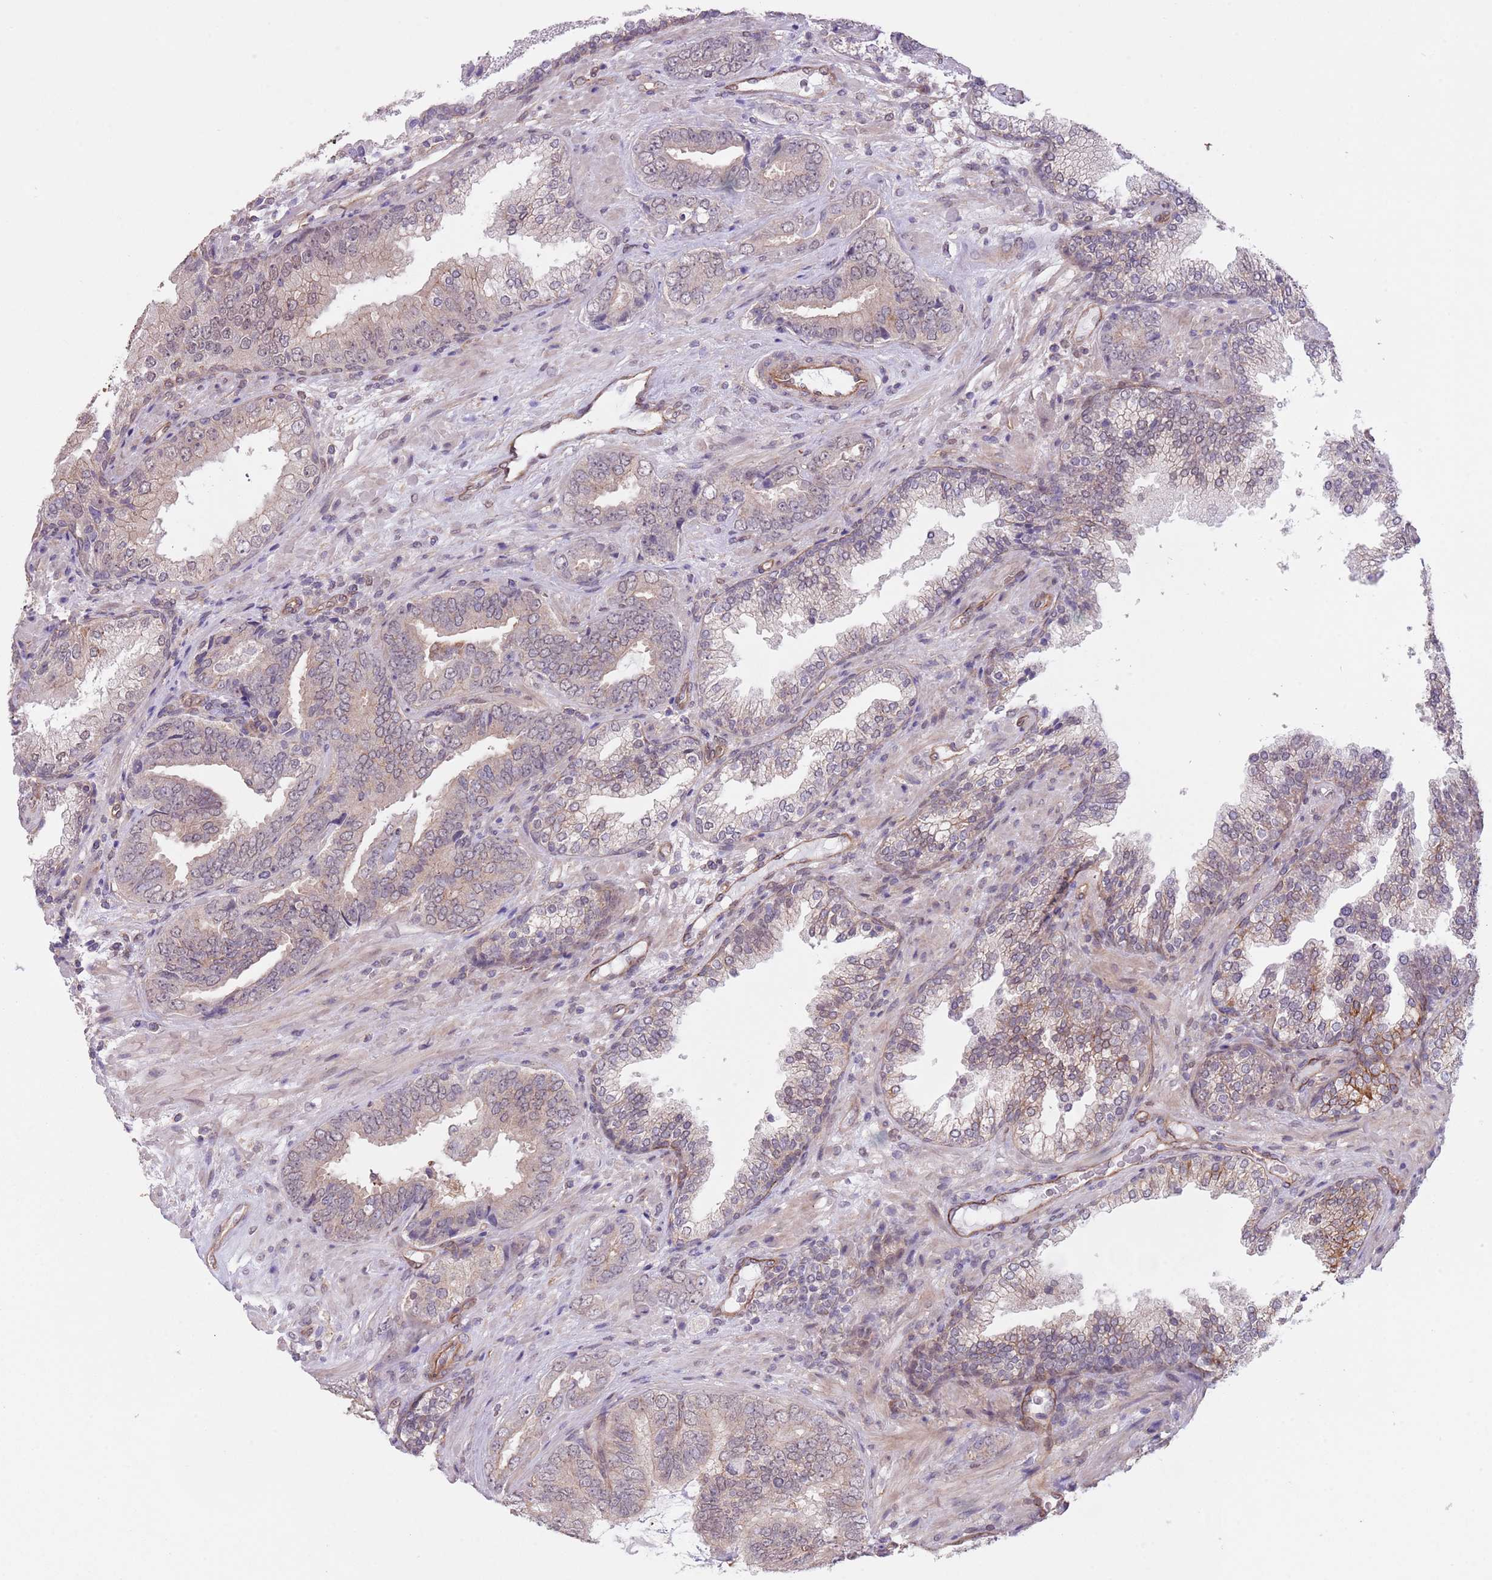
{"staining": {"intensity": "weak", "quantity": "<25%", "location": "cytoplasmic/membranous"}, "tissue": "prostate cancer", "cell_type": "Tumor cells", "image_type": "cancer", "snomed": [{"axis": "morphology", "description": "Adenocarcinoma, High grade"}, {"axis": "topography", "description": "Prostate"}], "caption": "This photomicrograph is of prostate cancer (adenocarcinoma (high-grade)) stained with immunohistochemistry (IHC) to label a protein in brown with the nuclei are counter-stained blue. There is no staining in tumor cells.", "gene": "CREBZF", "patient": {"sex": "male", "age": 71}}